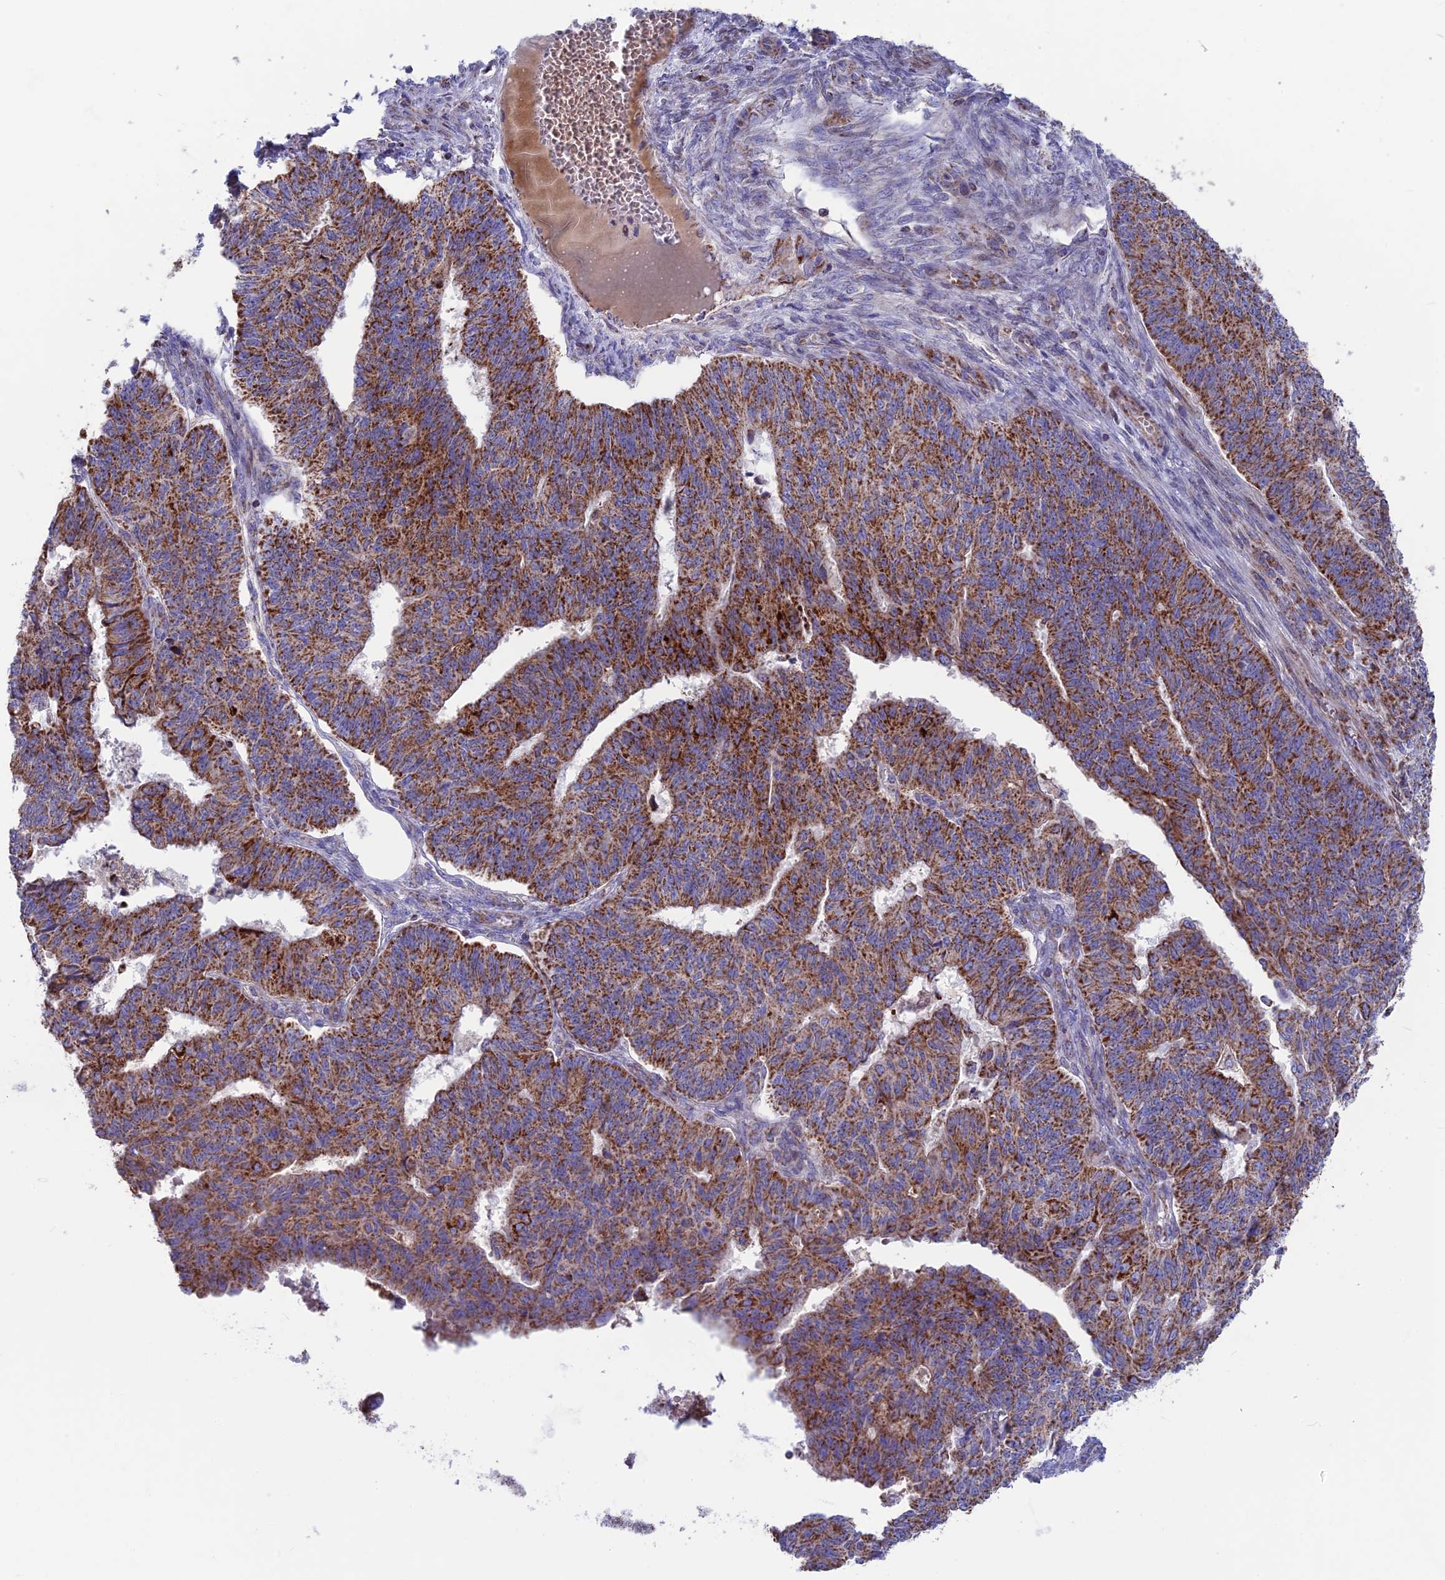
{"staining": {"intensity": "strong", "quantity": ">75%", "location": "cytoplasmic/membranous"}, "tissue": "endometrial cancer", "cell_type": "Tumor cells", "image_type": "cancer", "snomed": [{"axis": "morphology", "description": "Adenocarcinoma, NOS"}, {"axis": "topography", "description": "Endometrium"}], "caption": "Immunohistochemical staining of human endometrial adenocarcinoma reveals strong cytoplasmic/membranous protein staining in about >75% of tumor cells.", "gene": "CS", "patient": {"sex": "female", "age": 32}}